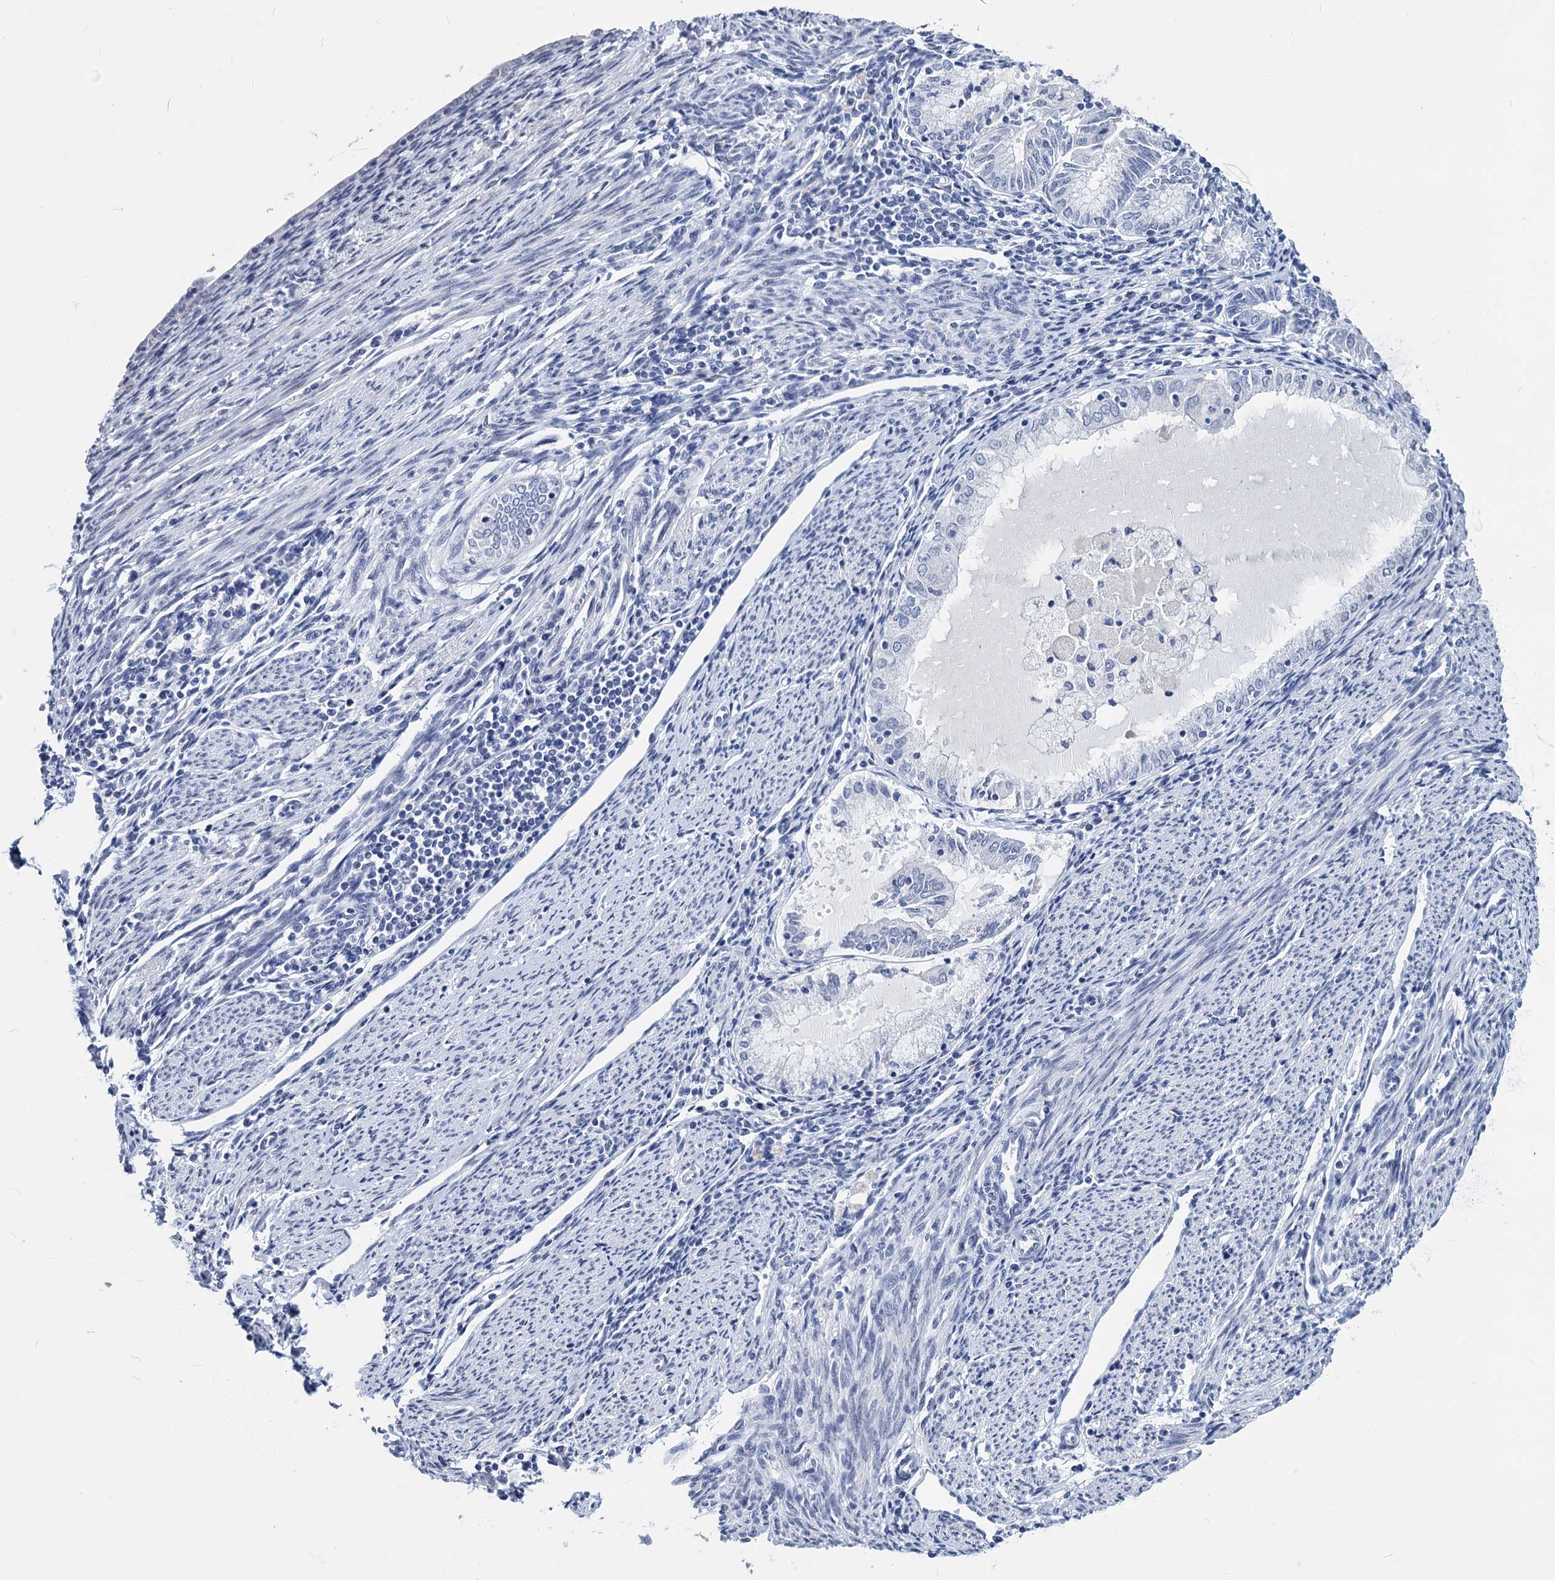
{"staining": {"intensity": "negative", "quantity": "none", "location": "none"}, "tissue": "endometrial cancer", "cell_type": "Tumor cells", "image_type": "cancer", "snomed": [{"axis": "morphology", "description": "Adenocarcinoma, NOS"}, {"axis": "topography", "description": "Endometrium"}], "caption": "This is a micrograph of immunohistochemistry (IHC) staining of endometrial adenocarcinoma, which shows no positivity in tumor cells. The staining was performed using DAB (3,3'-diaminobenzidine) to visualize the protein expression in brown, while the nuclei were stained in blue with hematoxylin (Magnification: 20x).", "gene": "MAGEA4", "patient": {"sex": "female", "age": 79}}